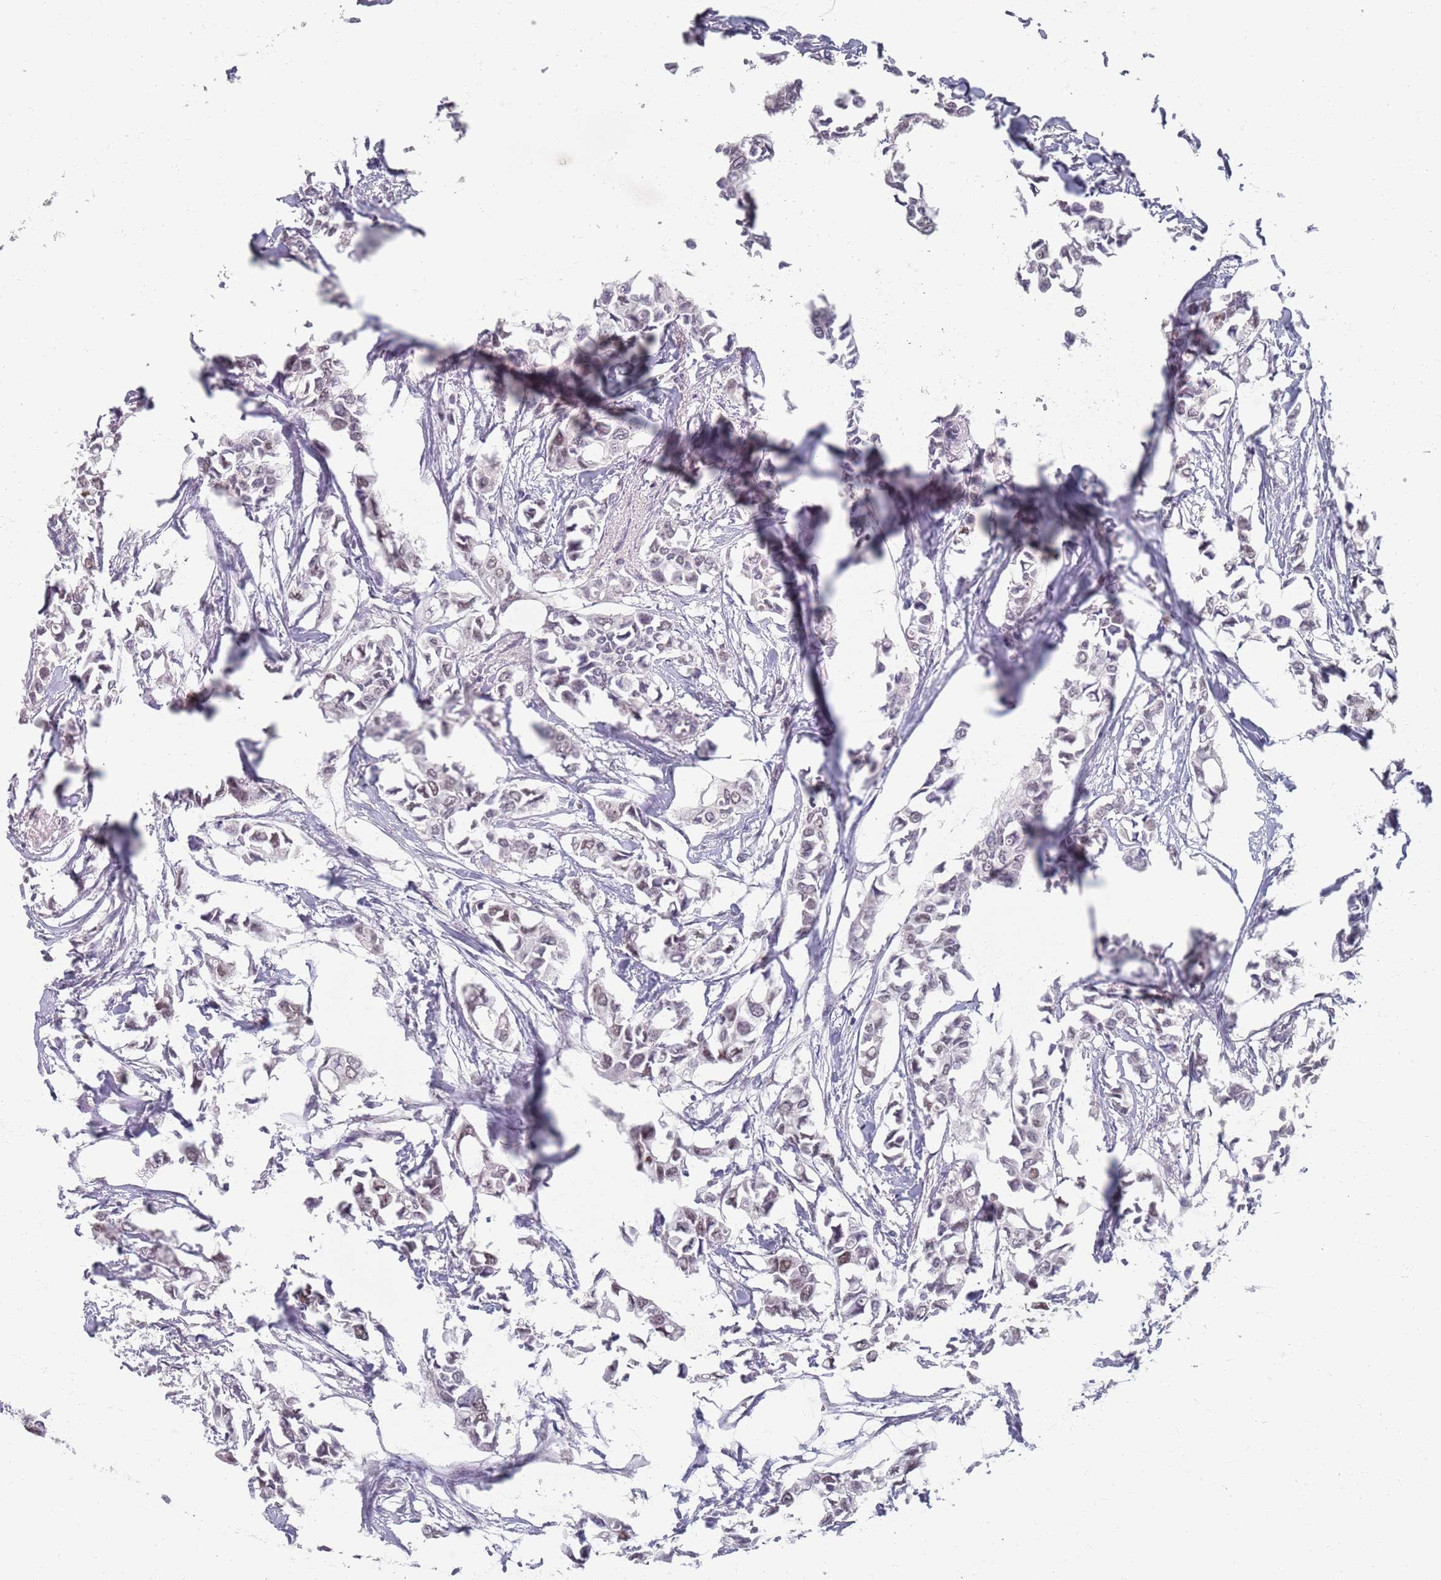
{"staining": {"intensity": "moderate", "quantity": "25%-75%", "location": "nuclear"}, "tissue": "breast cancer", "cell_type": "Tumor cells", "image_type": "cancer", "snomed": [{"axis": "morphology", "description": "Duct carcinoma"}, {"axis": "topography", "description": "Breast"}], "caption": "Breast cancer (infiltrating ductal carcinoma) was stained to show a protein in brown. There is medium levels of moderate nuclear expression in about 25%-75% of tumor cells. The staining is performed using DAB brown chromogen to label protein expression. The nuclei are counter-stained blue using hematoxylin.", "gene": "SAMD1", "patient": {"sex": "female", "age": 41}}